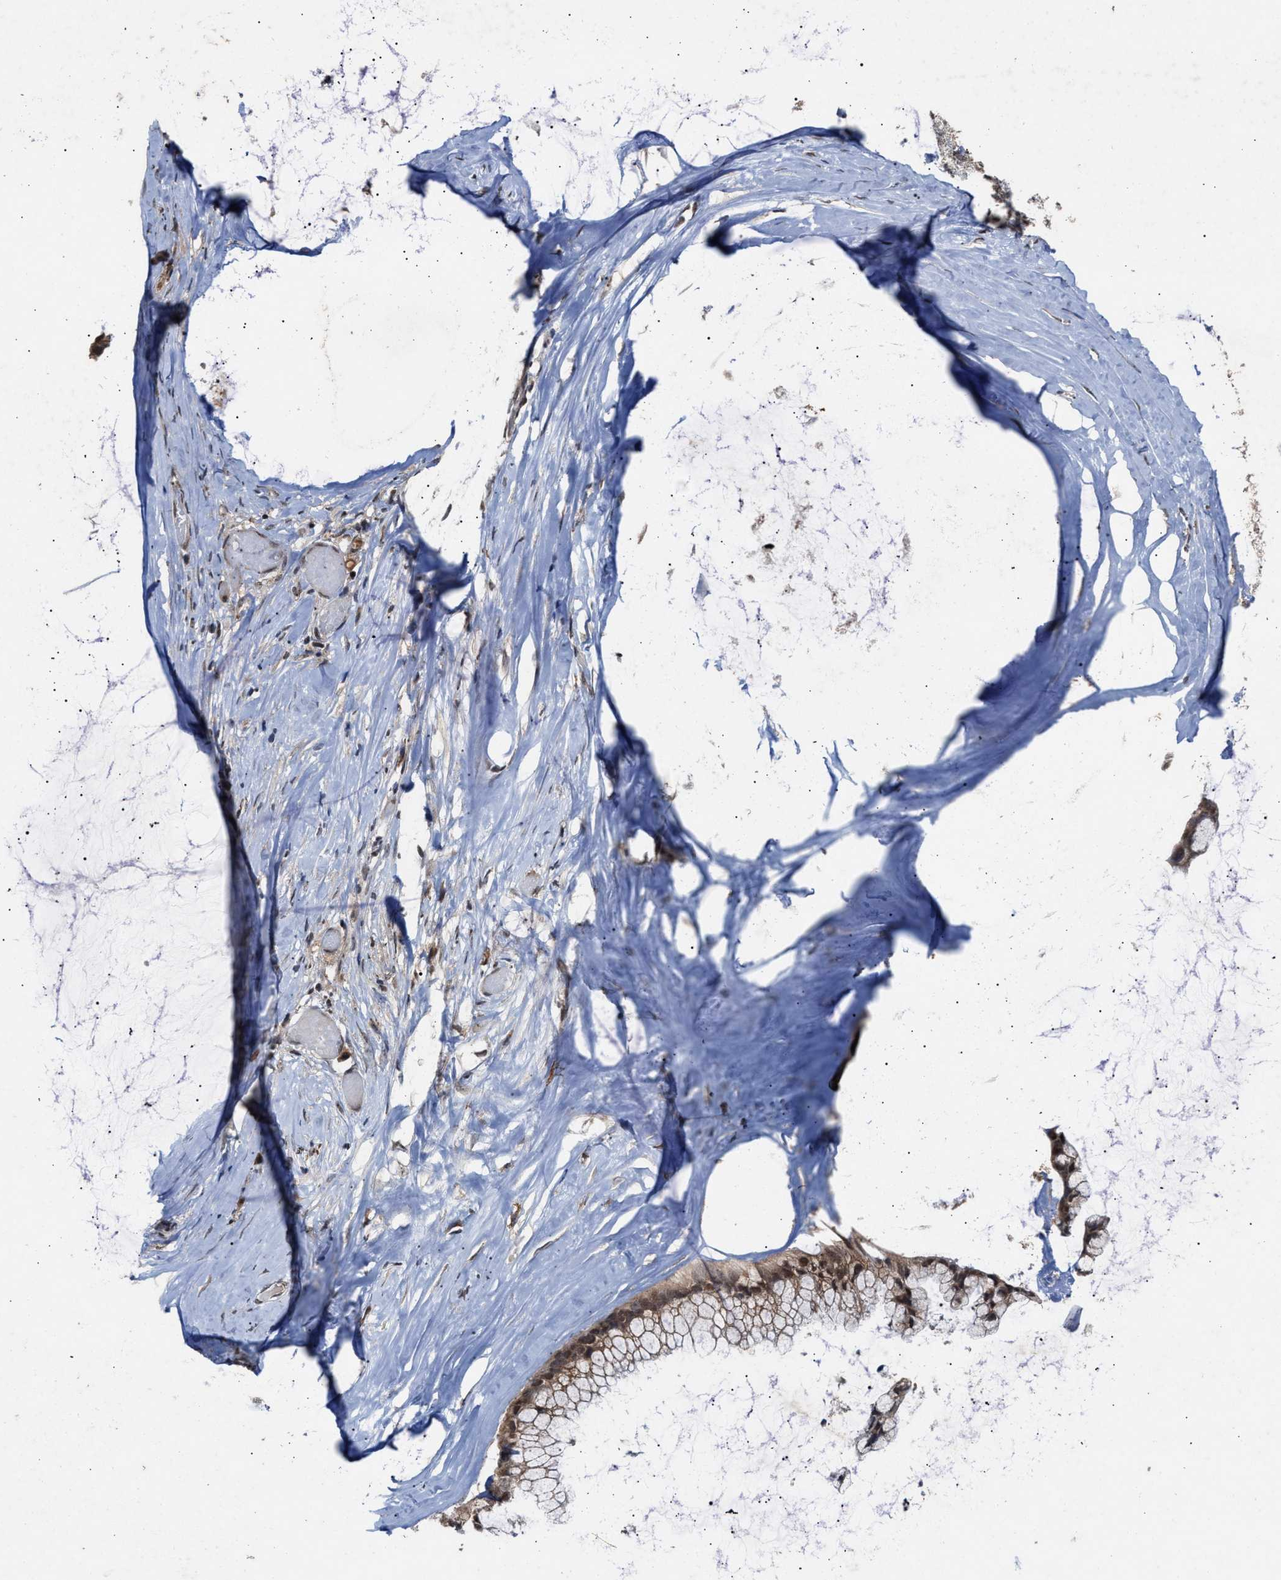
{"staining": {"intensity": "moderate", "quantity": ">75%", "location": "cytoplasmic/membranous,nuclear"}, "tissue": "ovarian cancer", "cell_type": "Tumor cells", "image_type": "cancer", "snomed": [{"axis": "morphology", "description": "Cystadenocarcinoma, mucinous, NOS"}, {"axis": "topography", "description": "Ovary"}], "caption": "Ovarian mucinous cystadenocarcinoma stained with a brown dye demonstrates moderate cytoplasmic/membranous and nuclear positive expression in approximately >75% of tumor cells.", "gene": "MKNK2", "patient": {"sex": "female", "age": 39}}